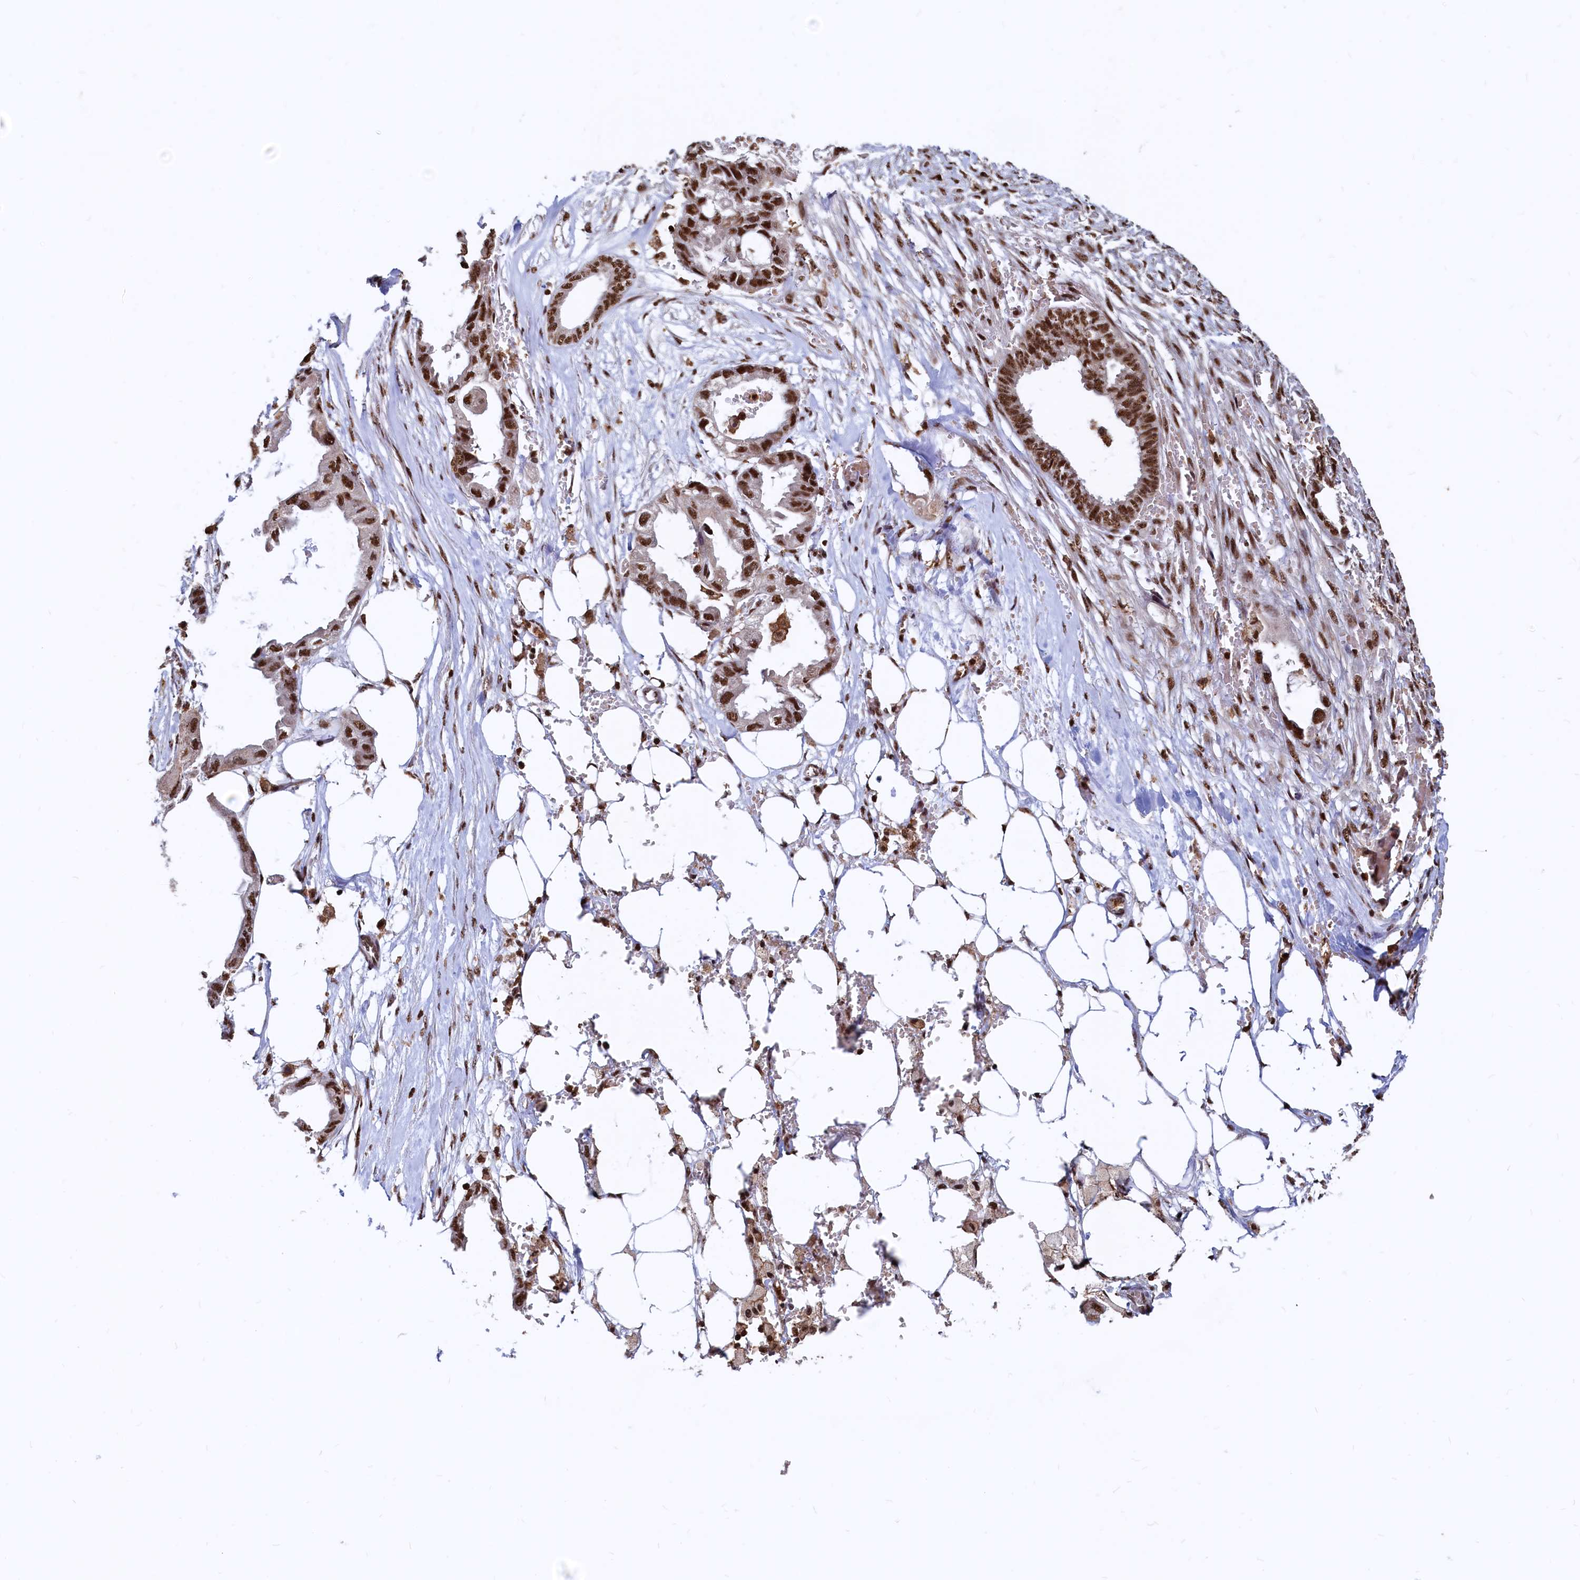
{"staining": {"intensity": "strong", "quantity": ">75%", "location": "nuclear"}, "tissue": "endometrial cancer", "cell_type": "Tumor cells", "image_type": "cancer", "snomed": [{"axis": "morphology", "description": "Adenocarcinoma, NOS"}, {"axis": "morphology", "description": "Adenocarcinoma, metastatic, NOS"}, {"axis": "topography", "description": "Adipose tissue"}, {"axis": "topography", "description": "Endometrium"}], "caption": "Endometrial cancer stained with DAB (3,3'-diaminobenzidine) immunohistochemistry (IHC) demonstrates high levels of strong nuclear positivity in approximately >75% of tumor cells.", "gene": "RSRC2", "patient": {"sex": "female", "age": 67}}